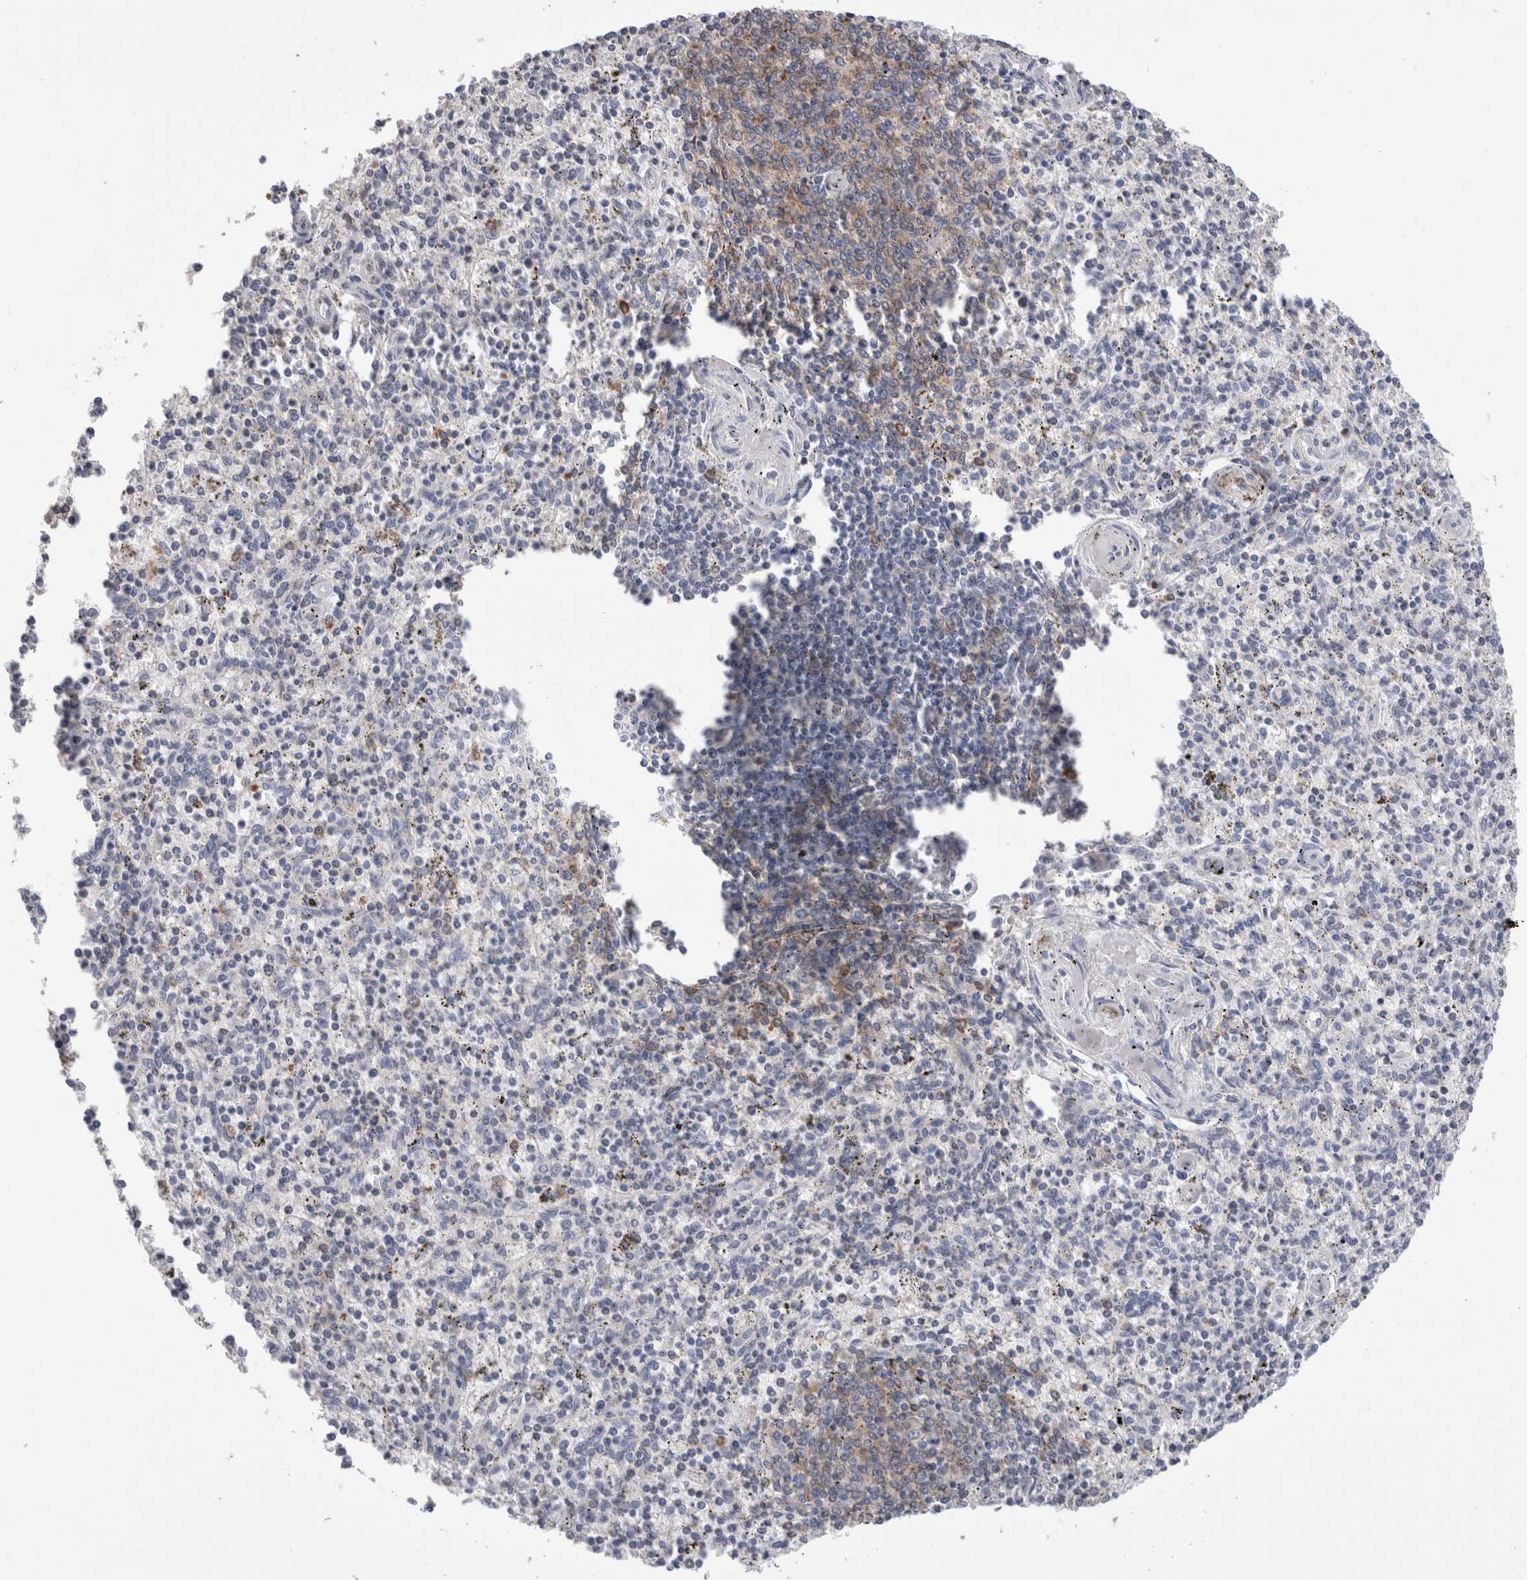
{"staining": {"intensity": "negative", "quantity": "none", "location": "none"}, "tissue": "spleen", "cell_type": "Cells in red pulp", "image_type": "normal", "snomed": [{"axis": "morphology", "description": "Normal tissue, NOS"}, {"axis": "topography", "description": "Spleen"}], "caption": "An immunohistochemistry (IHC) histopathology image of normal spleen is shown. There is no staining in cells in red pulp of spleen.", "gene": "DCTN6", "patient": {"sex": "male", "age": 72}}